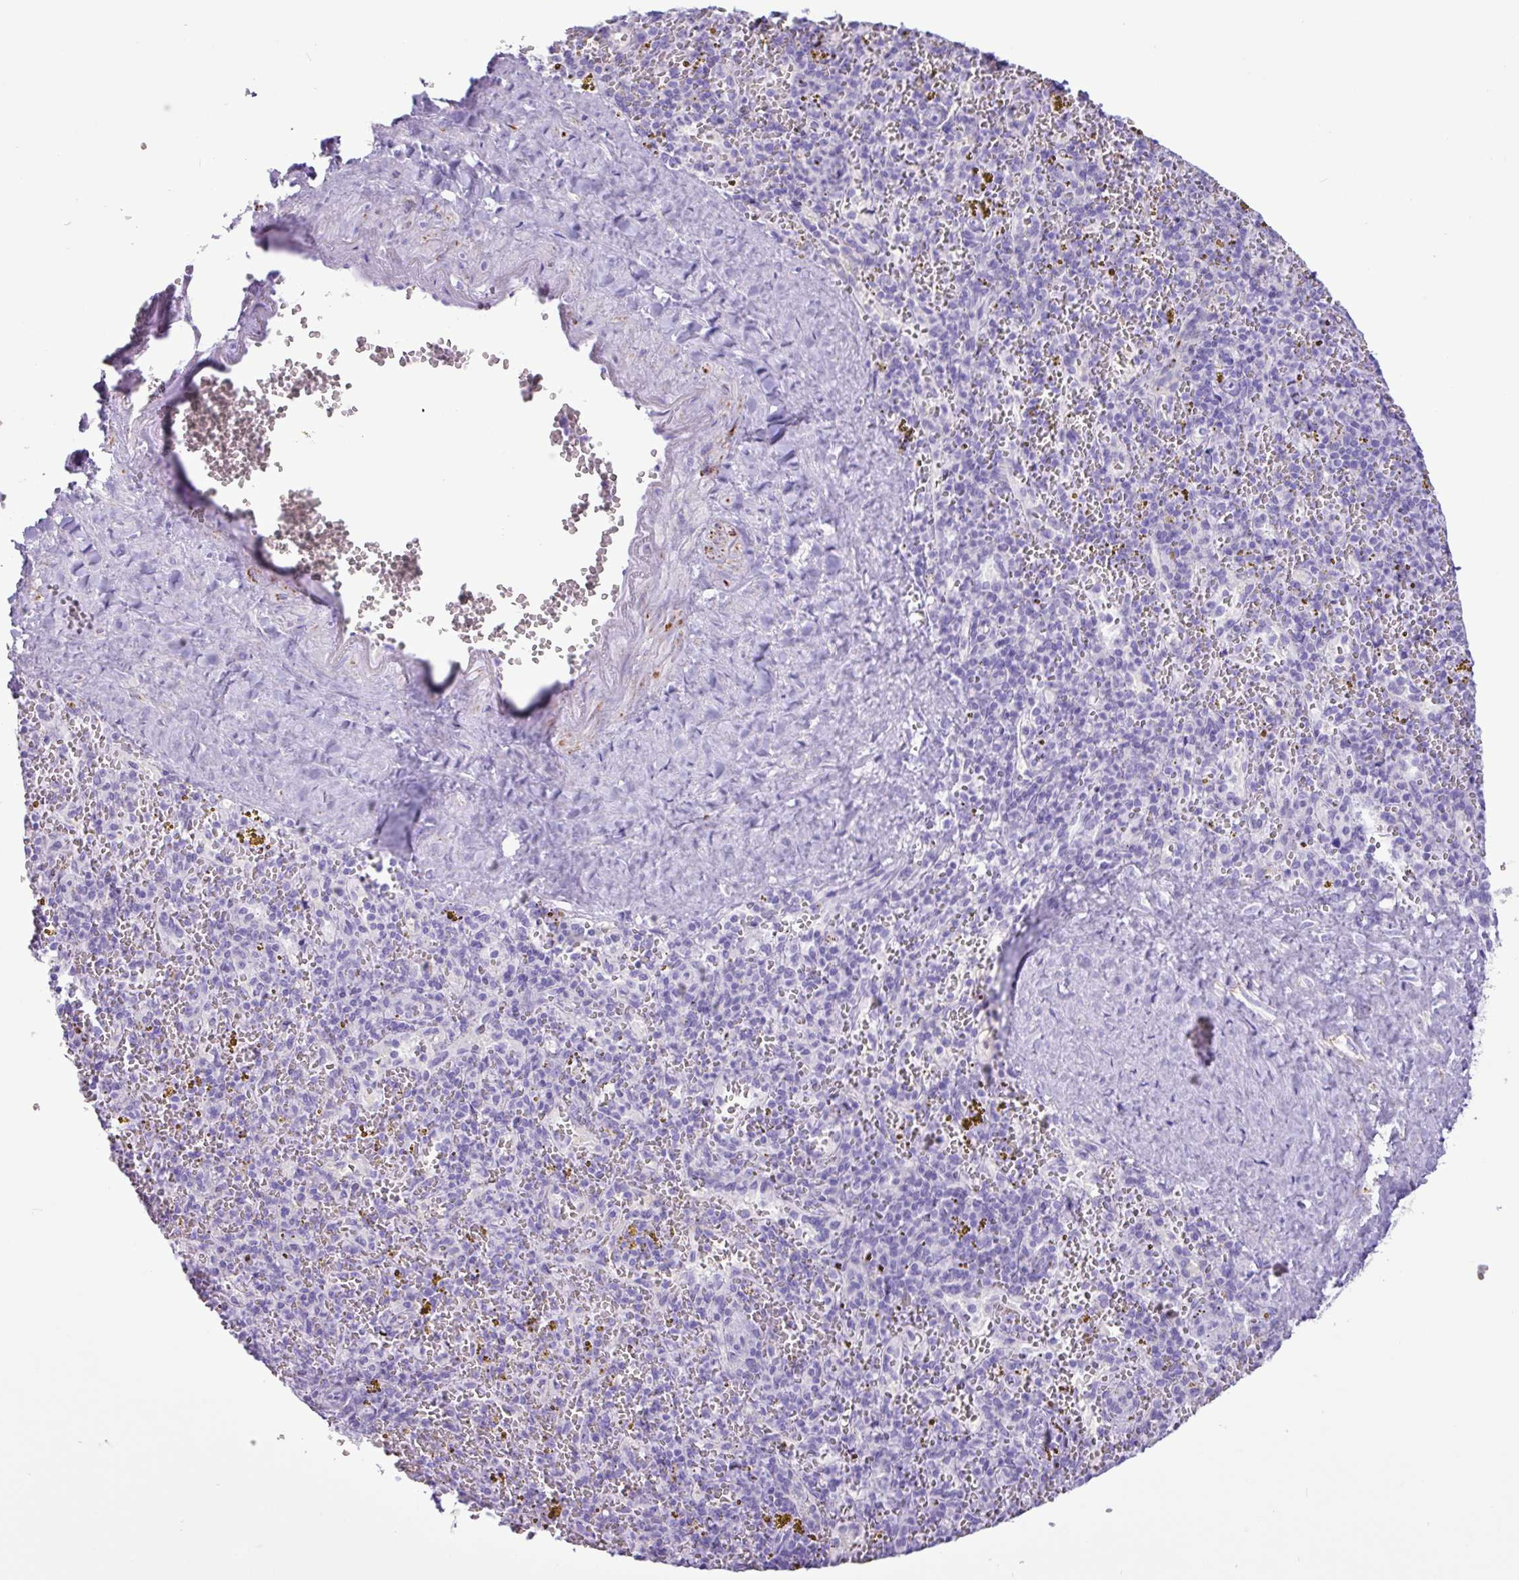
{"staining": {"intensity": "negative", "quantity": "none", "location": "none"}, "tissue": "spleen", "cell_type": "Cells in red pulp", "image_type": "normal", "snomed": [{"axis": "morphology", "description": "Normal tissue, NOS"}, {"axis": "topography", "description": "Spleen"}], "caption": "There is no significant expression in cells in red pulp of spleen. The staining is performed using DAB brown chromogen with nuclei counter-stained in using hematoxylin.", "gene": "CKMT2", "patient": {"sex": "male", "age": 57}}